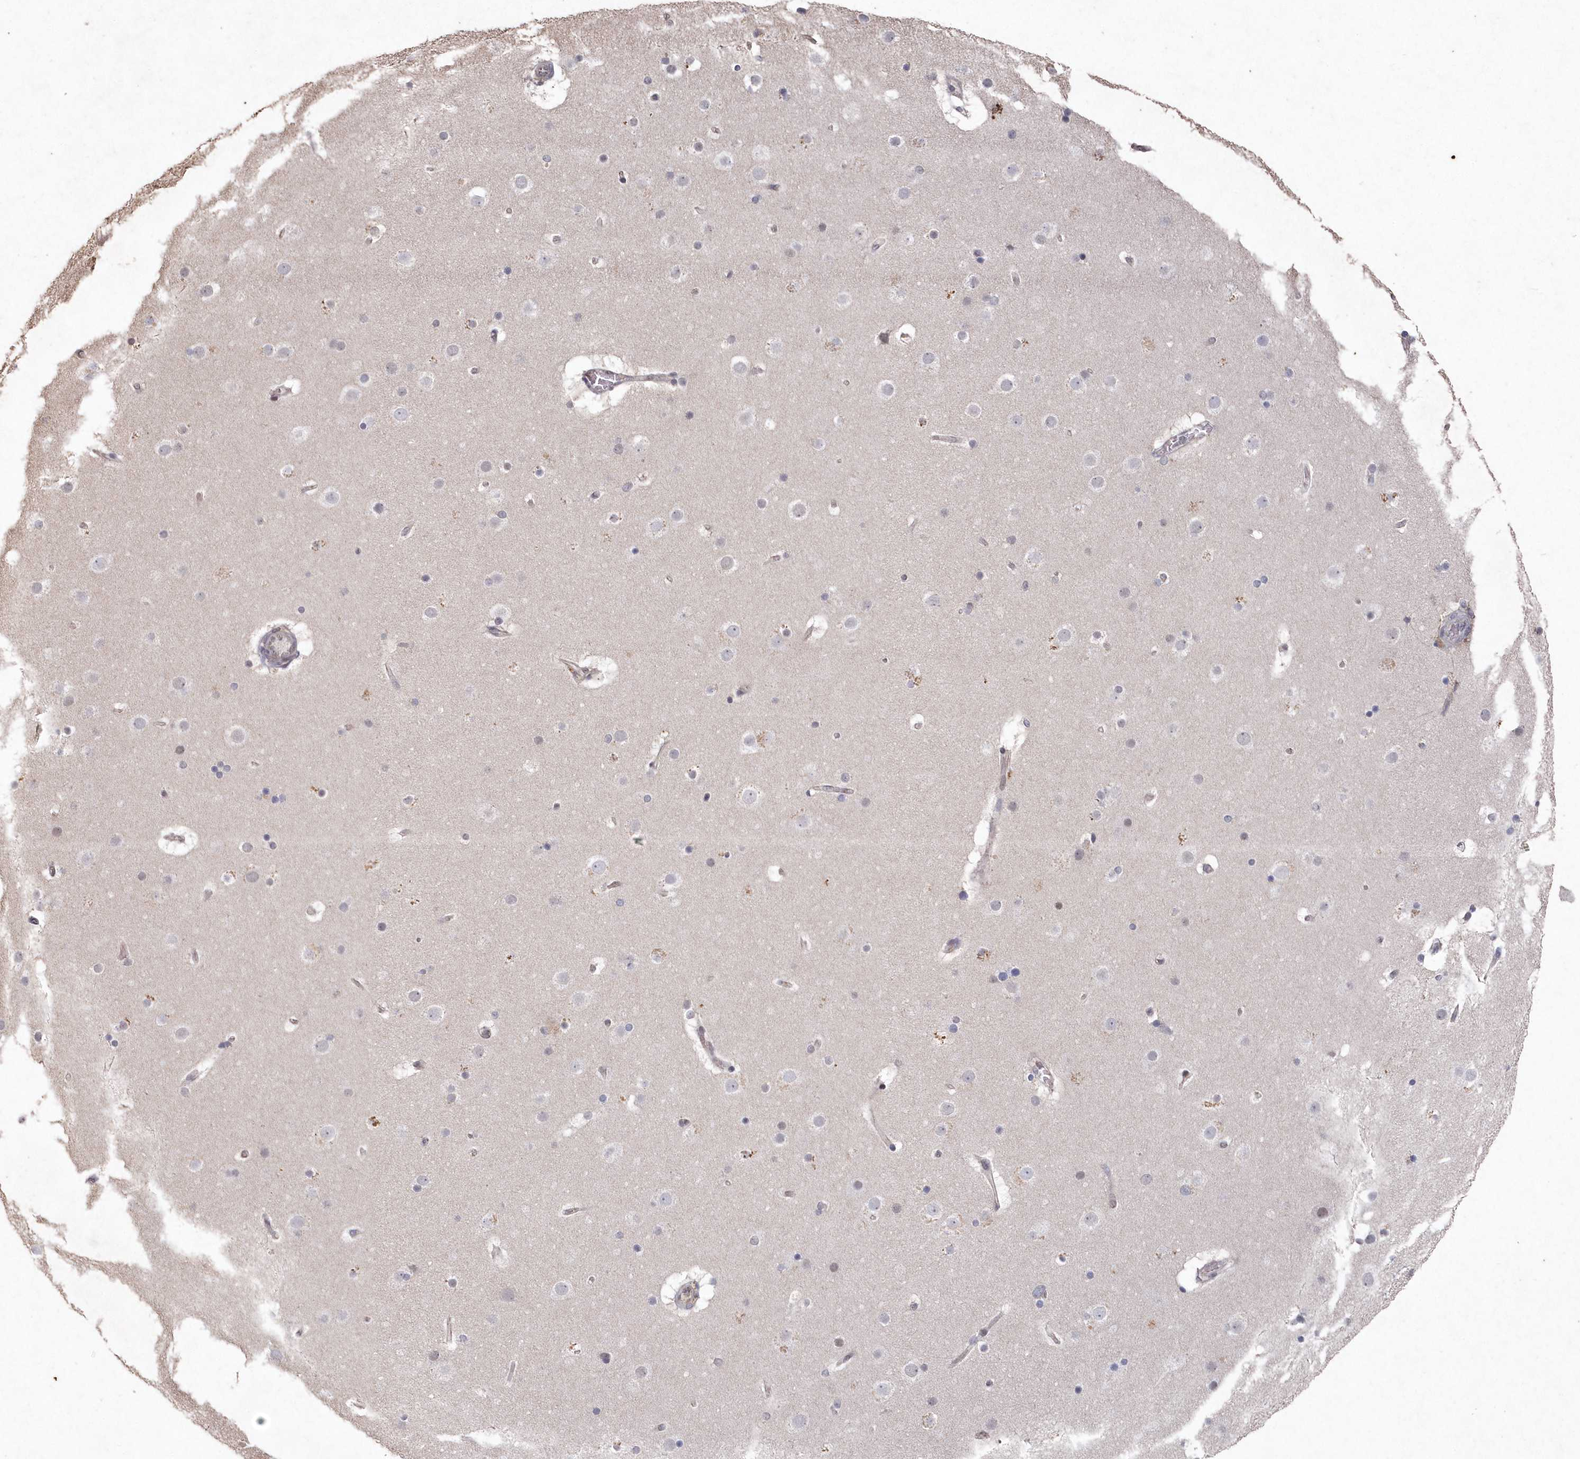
{"staining": {"intensity": "negative", "quantity": "none", "location": "none"}, "tissue": "cerebral cortex", "cell_type": "Endothelial cells", "image_type": "normal", "snomed": [{"axis": "morphology", "description": "Normal tissue, NOS"}, {"axis": "topography", "description": "Cerebral cortex"}], "caption": "Immunohistochemistry (IHC) histopathology image of benign human cerebral cortex stained for a protein (brown), which demonstrates no positivity in endothelial cells.", "gene": "VSIG2", "patient": {"sex": "male", "age": 57}}